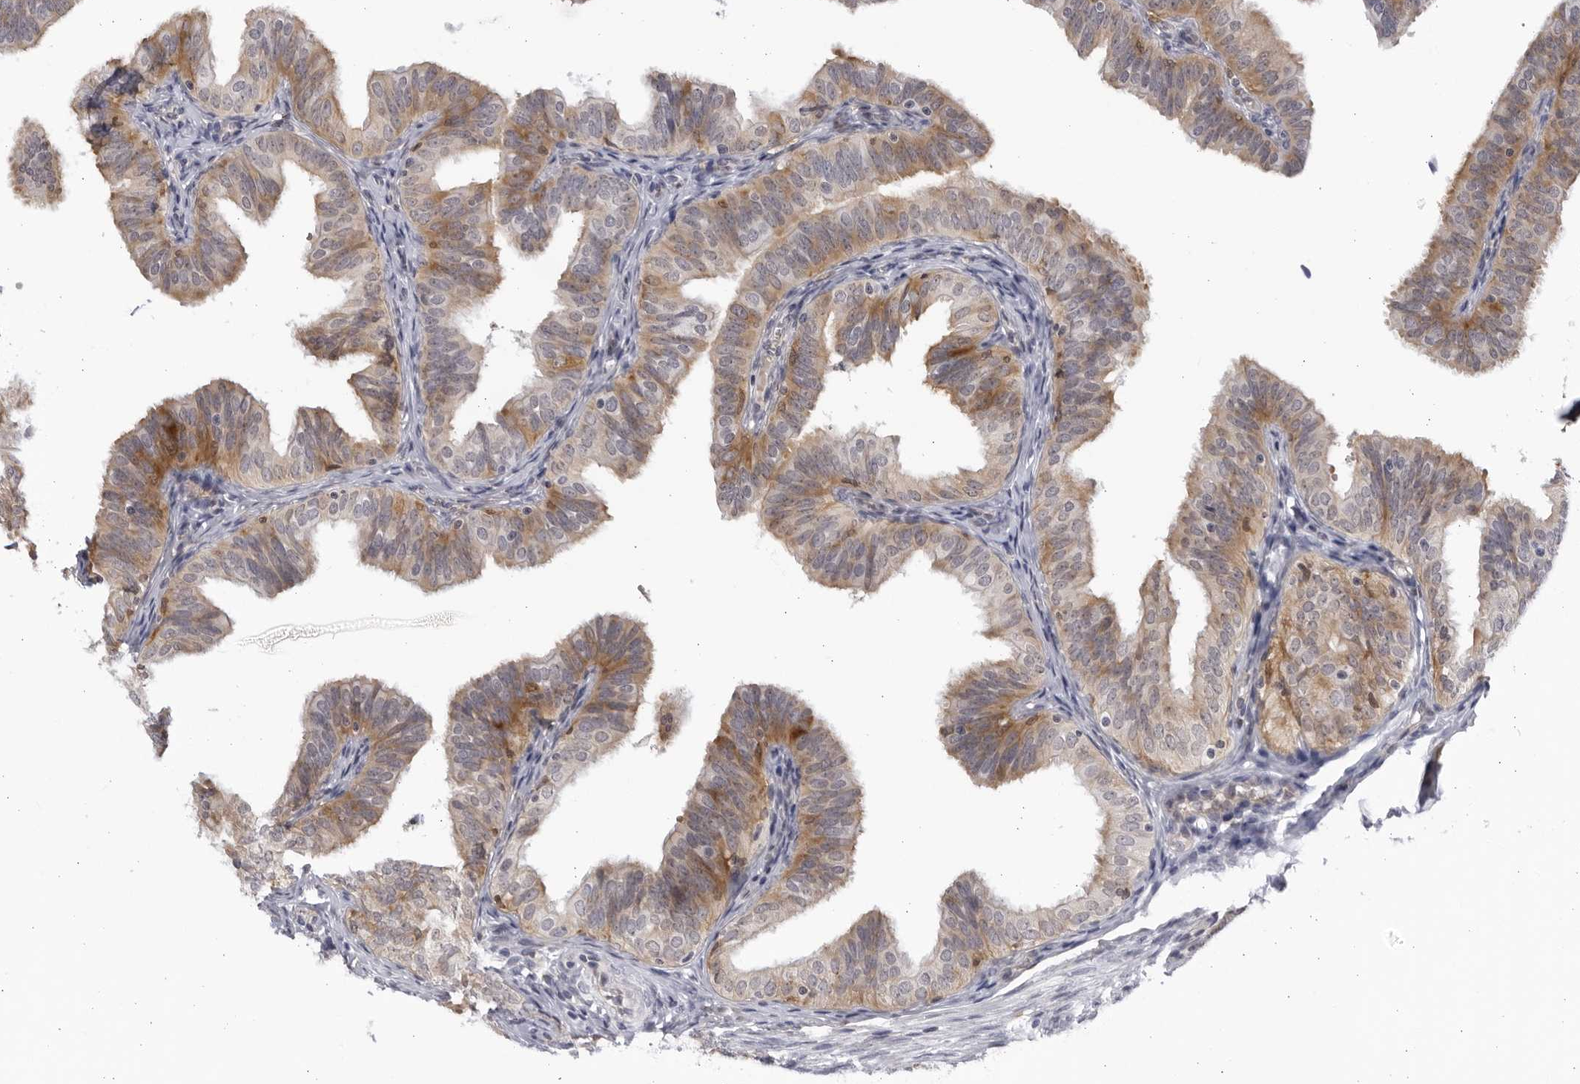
{"staining": {"intensity": "weak", "quantity": "25%-75%", "location": "cytoplasmic/membranous"}, "tissue": "fallopian tube", "cell_type": "Glandular cells", "image_type": "normal", "snomed": [{"axis": "morphology", "description": "Normal tissue, NOS"}, {"axis": "topography", "description": "Fallopian tube"}], "caption": "Unremarkable fallopian tube exhibits weak cytoplasmic/membranous expression in approximately 25%-75% of glandular cells (IHC, brightfield microscopy, high magnification)..", "gene": "BMP2K", "patient": {"sex": "female", "age": 35}}